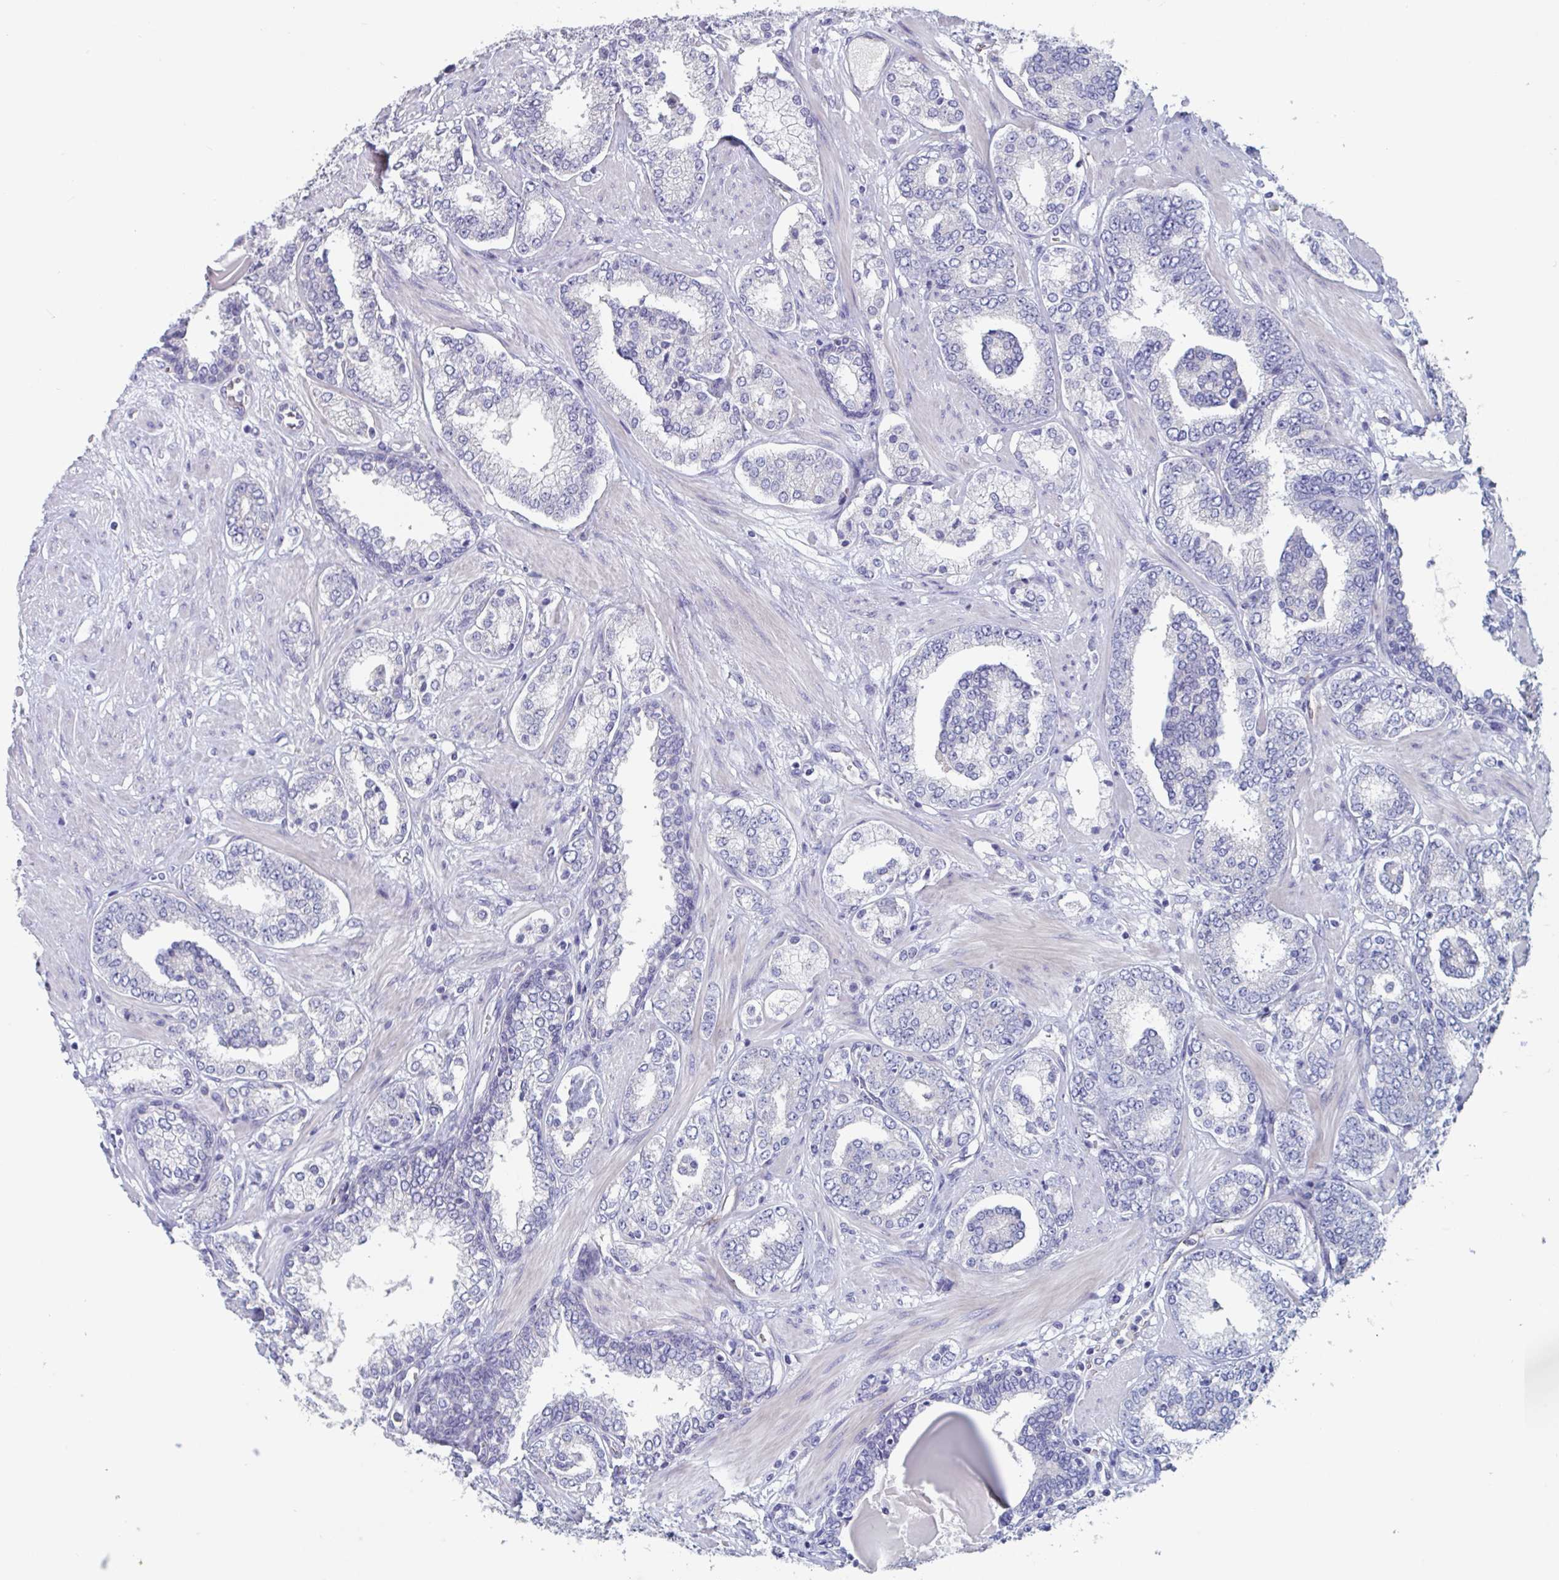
{"staining": {"intensity": "negative", "quantity": "none", "location": "none"}, "tissue": "prostate cancer", "cell_type": "Tumor cells", "image_type": "cancer", "snomed": [{"axis": "morphology", "description": "Adenocarcinoma, High grade"}, {"axis": "topography", "description": "Prostate"}], "caption": "Immunohistochemistry (IHC) histopathology image of prostate high-grade adenocarcinoma stained for a protein (brown), which displays no expression in tumor cells.", "gene": "ABHD16A", "patient": {"sex": "male", "age": 62}}